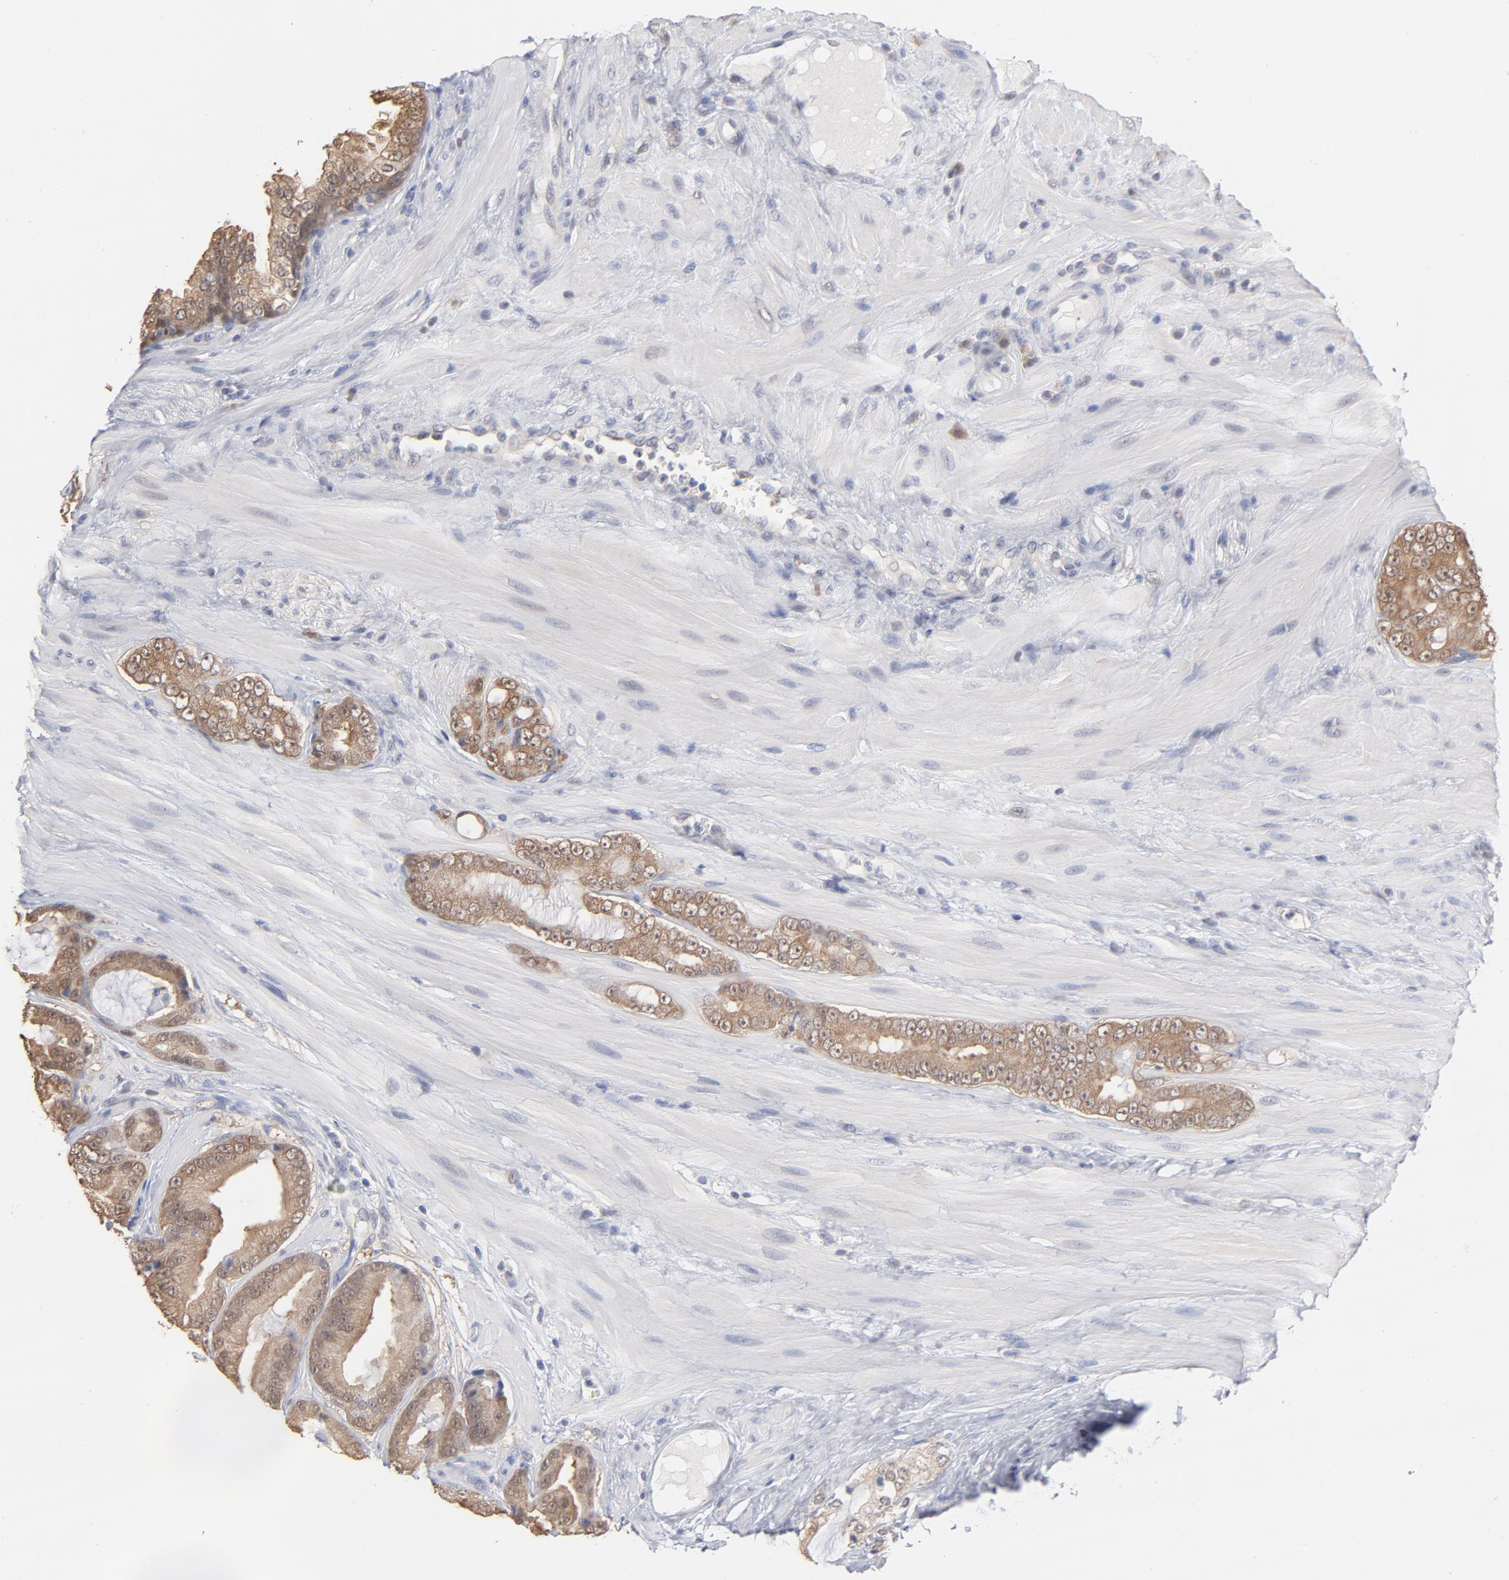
{"staining": {"intensity": "moderate", "quantity": ">75%", "location": "cytoplasmic/membranous"}, "tissue": "prostate cancer", "cell_type": "Tumor cells", "image_type": "cancer", "snomed": [{"axis": "morphology", "description": "Adenocarcinoma, Low grade"}, {"axis": "topography", "description": "Prostate"}], "caption": "An image of human prostate low-grade adenocarcinoma stained for a protein exhibits moderate cytoplasmic/membranous brown staining in tumor cells.", "gene": "MIF", "patient": {"sex": "male", "age": 58}}